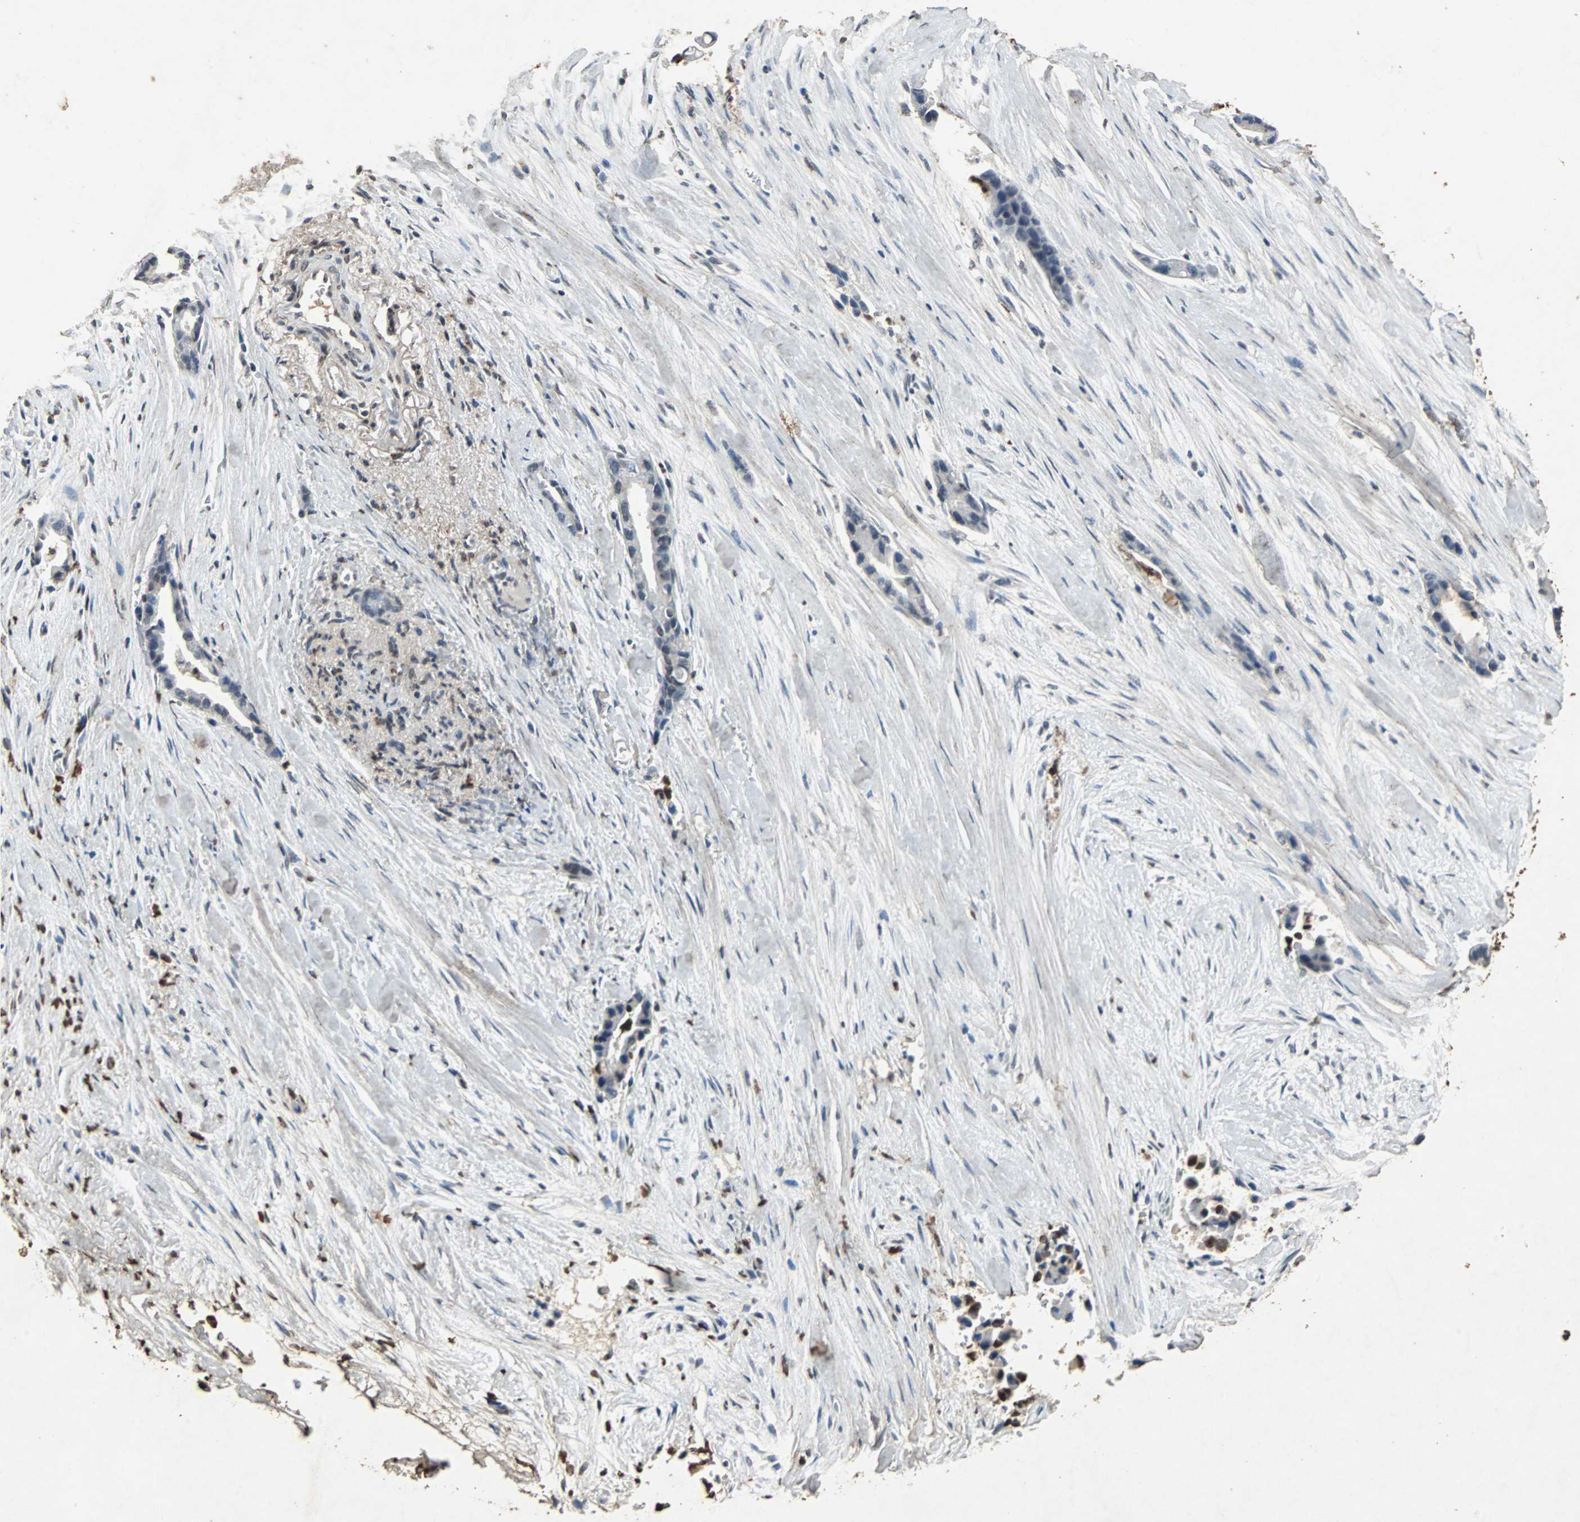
{"staining": {"intensity": "negative", "quantity": "none", "location": "none"}, "tissue": "liver cancer", "cell_type": "Tumor cells", "image_type": "cancer", "snomed": [{"axis": "morphology", "description": "Cholangiocarcinoma"}, {"axis": "topography", "description": "Liver"}], "caption": "There is no significant positivity in tumor cells of cholangiocarcinoma (liver).", "gene": "NAA10", "patient": {"sex": "female", "age": 55}}